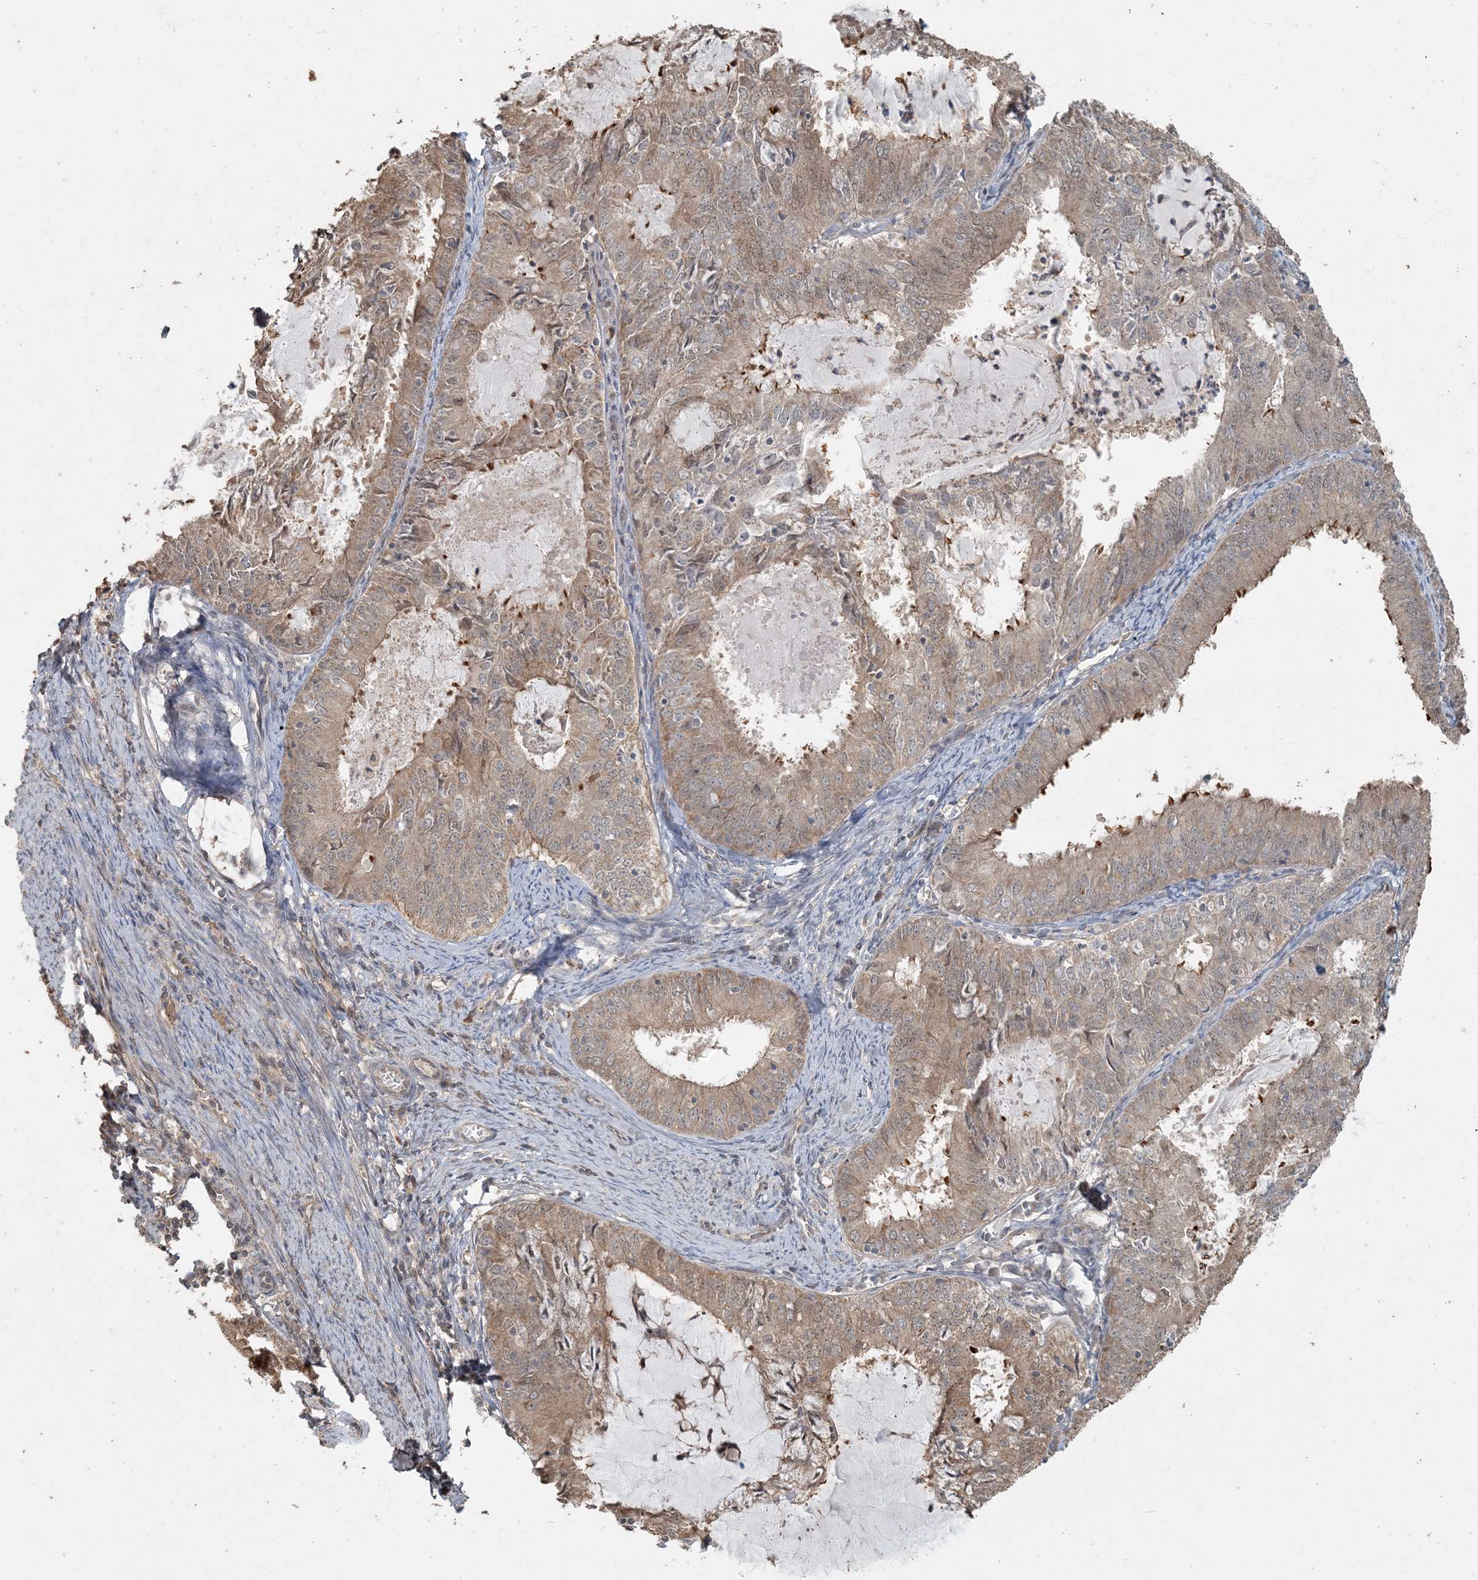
{"staining": {"intensity": "weak", "quantity": ">75%", "location": "cytoplasmic/membranous"}, "tissue": "endometrial cancer", "cell_type": "Tumor cells", "image_type": "cancer", "snomed": [{"axis": "morphology", "description": "Adenocarcinoma, NOS"}, {"axis": "topography", "description": "Endometrium"}], "caption": "Adenocarcinoma (endometrial) stained with a brown dye exhibits weak cytoplasmic/membranous positive expression in approximately >75% of tumor cells.", "gene": "AK9", "patient": {"sex": "female", "age": 57}}